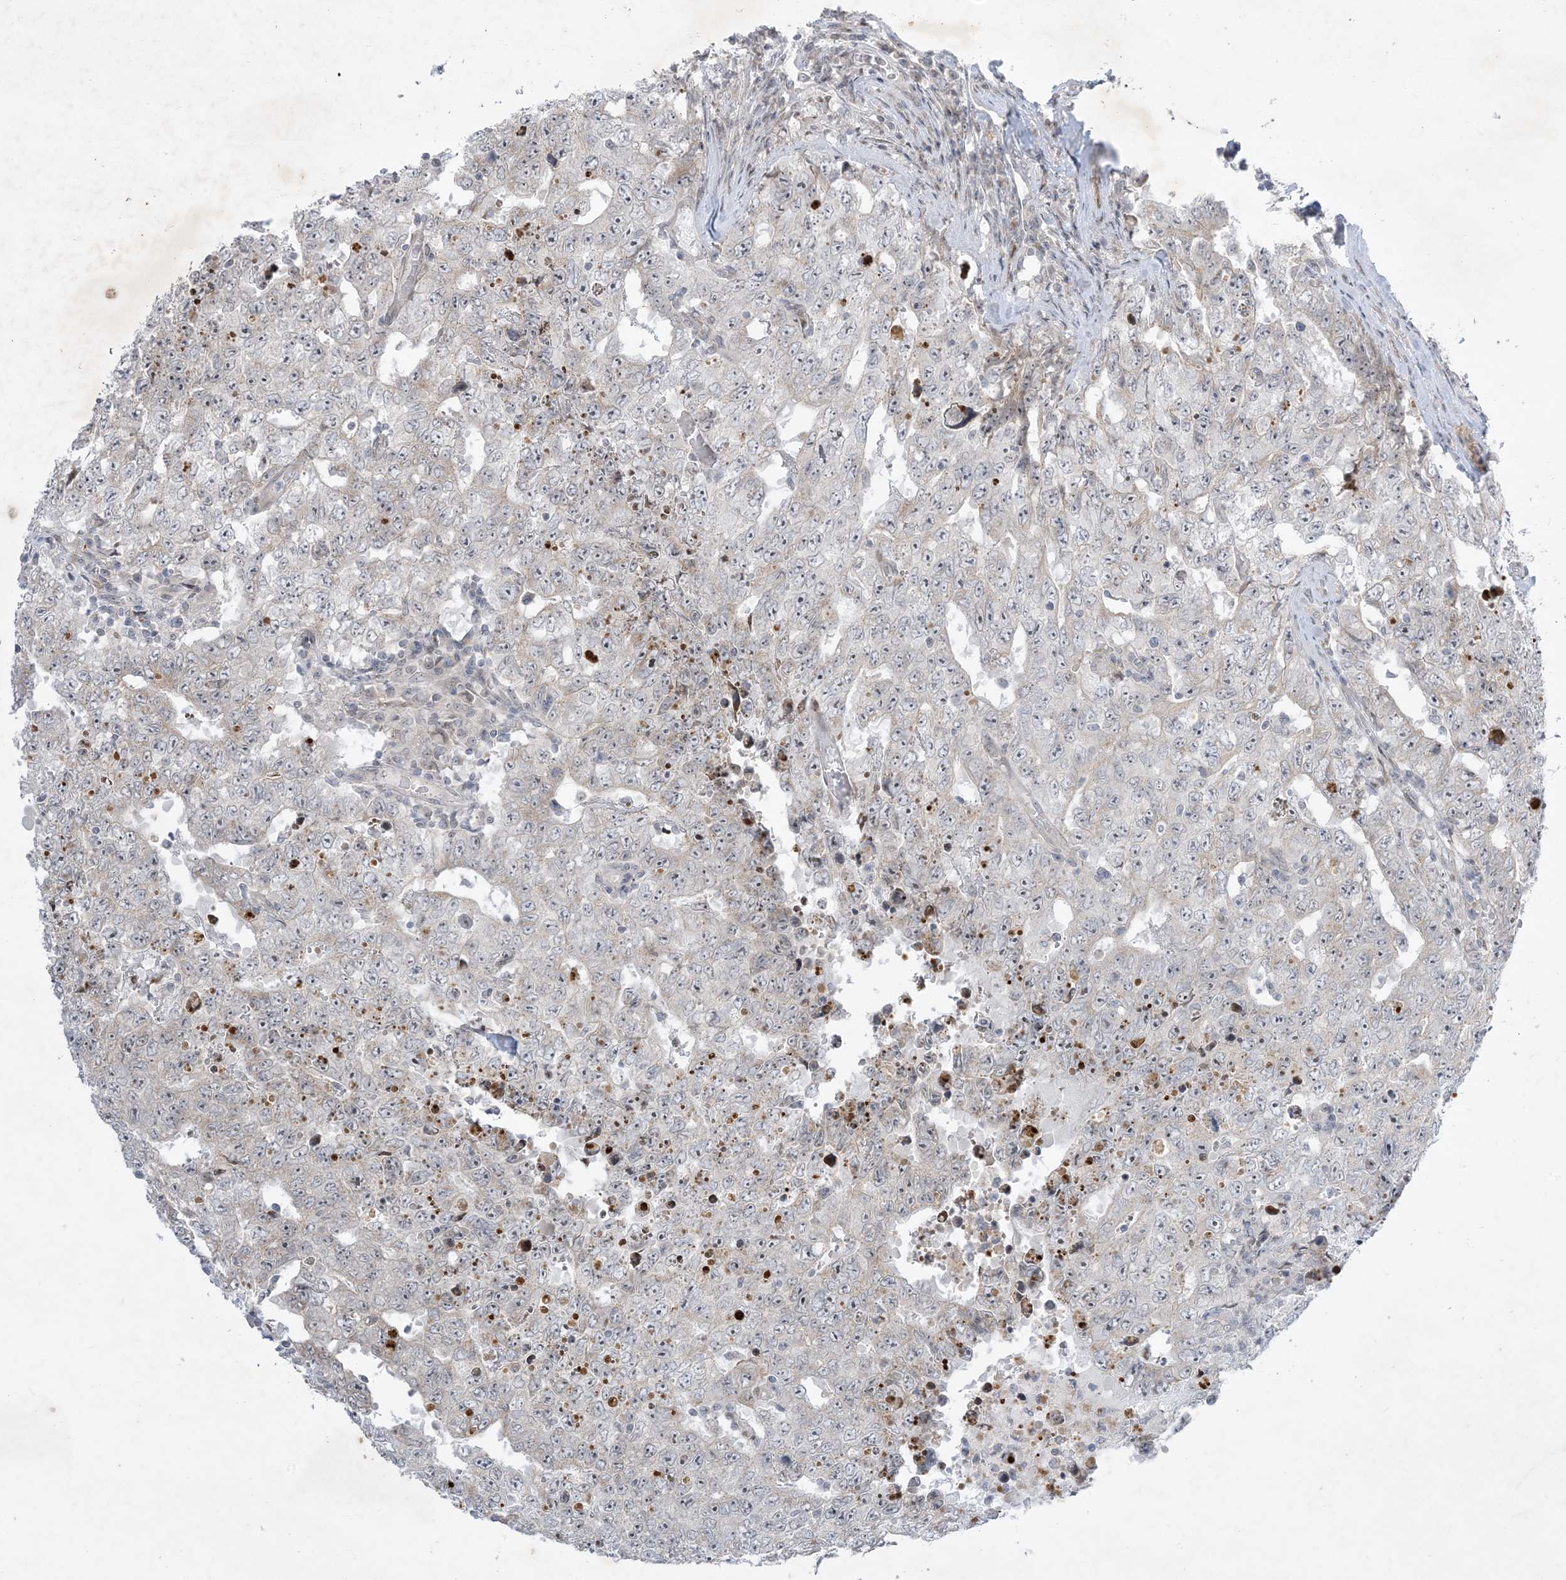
{"staining": {"intensity": "negative", "quantity": "none", "location": "none"}, "tissue": "testis cancer", "cell_type": "Tumor cells", "image_type": "cancer", "snomed": [{"axis": "morphology", "description": "Carcinoma, Embryonal, NOS"}, {"axis": "topography", "description": "Testis"}], "caption": "IHC micrograph of neoplastic tissue: testis embryonal carcinoma stained with DAB displays no significant protein positivity in tumor cells.", "gene": "SOGA3", "patient": {"sex": "male", "age": 26}}